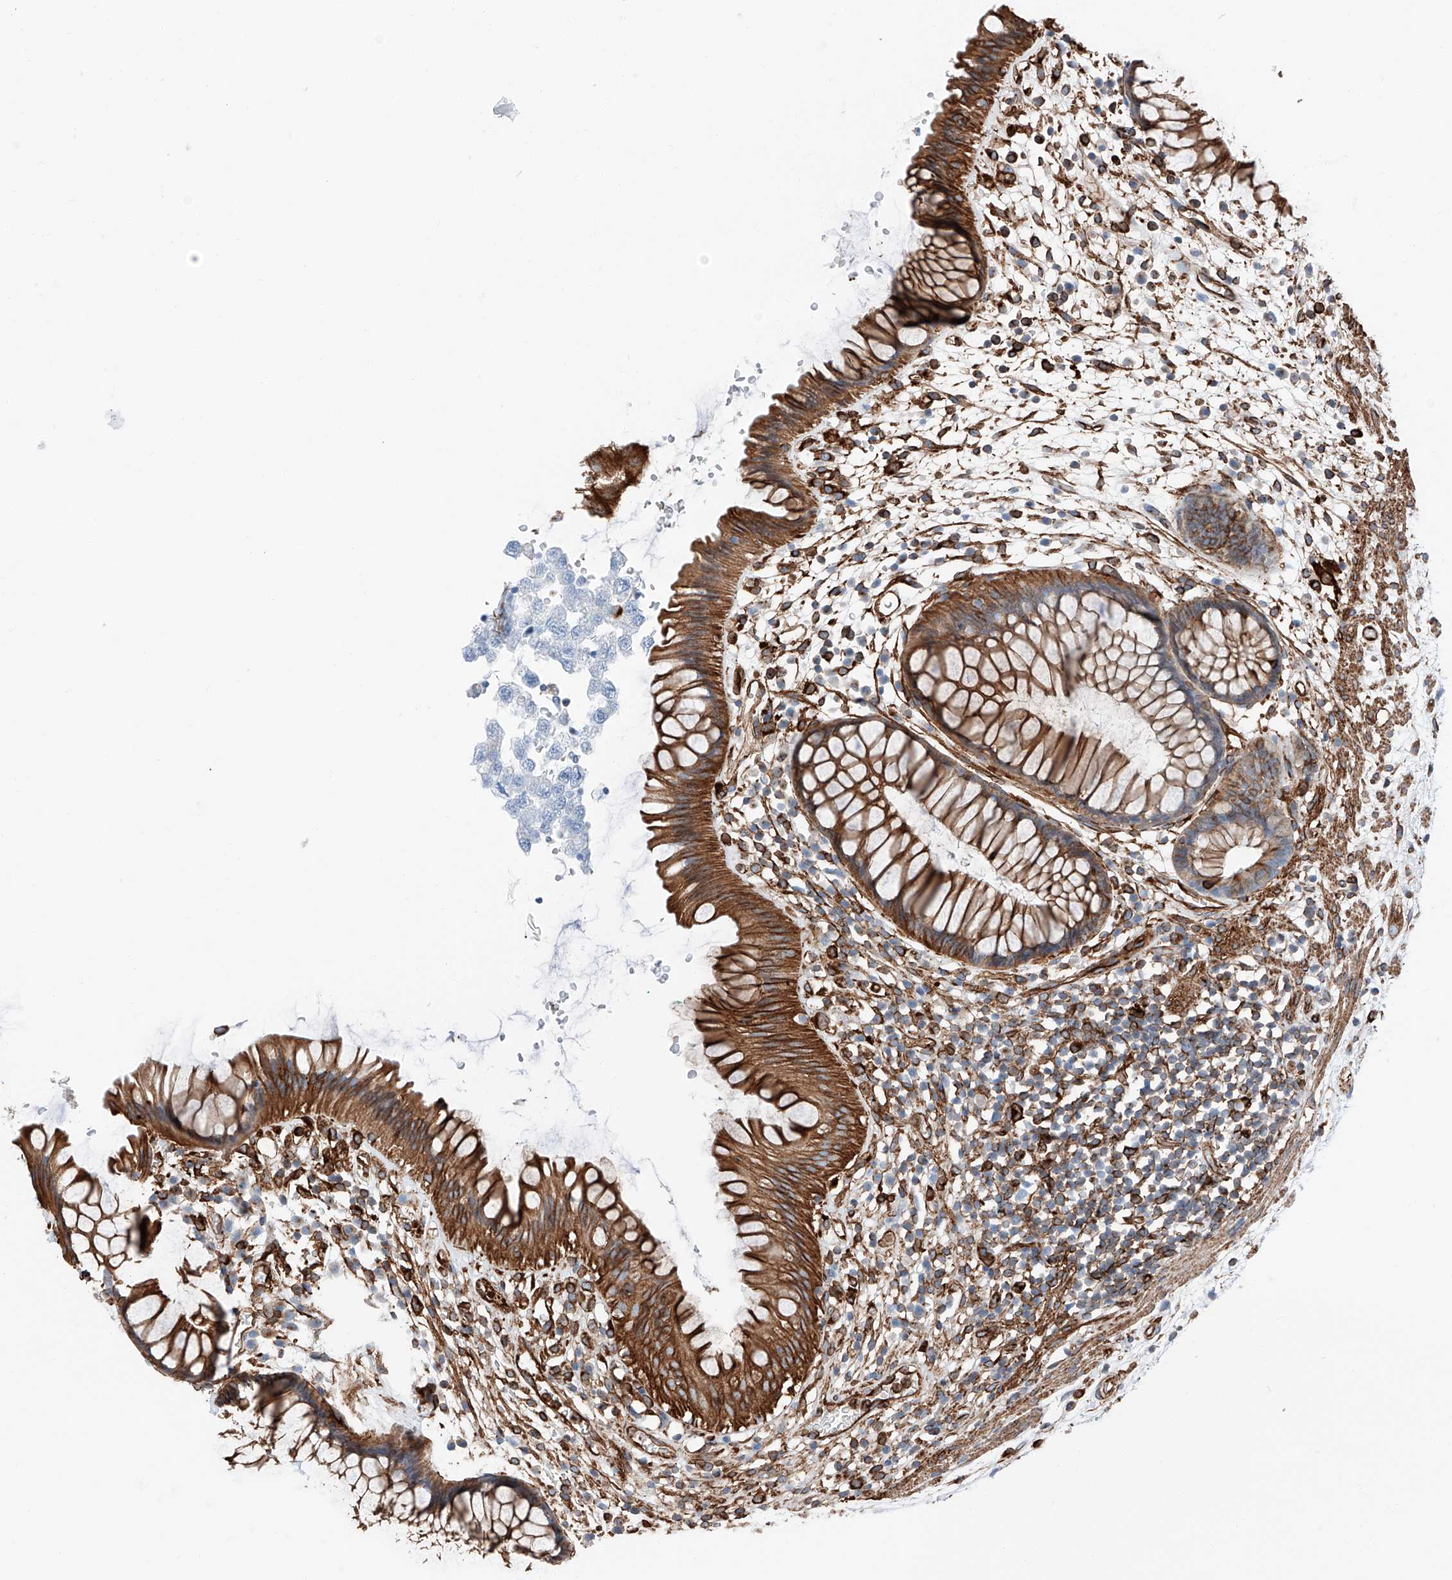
{"staining": {"intensity": "moderate", "quantity": ">75%", "location": "cytoplasmic/membranous"}, "tissue": "rectum", "cell_type": "Glandular cells", "image_type": "normal", "snomed": [{"axis": "morphology", "description": "Normal tissue, NOS"}, {"axis": "topography", "description": "Rectum"}], "caption": "IHC image of benign rectum: rectum stained using immunohistochemistry (IHC) demonstrates medium levels of moderate protein expression localized specifically in the cytoplasmic/membranous of glandular cells, appearing as a cytoplasmic/membranous brown color.", "gene": "ZNF804A", "patient": {"sex": "male", "age": 51}}